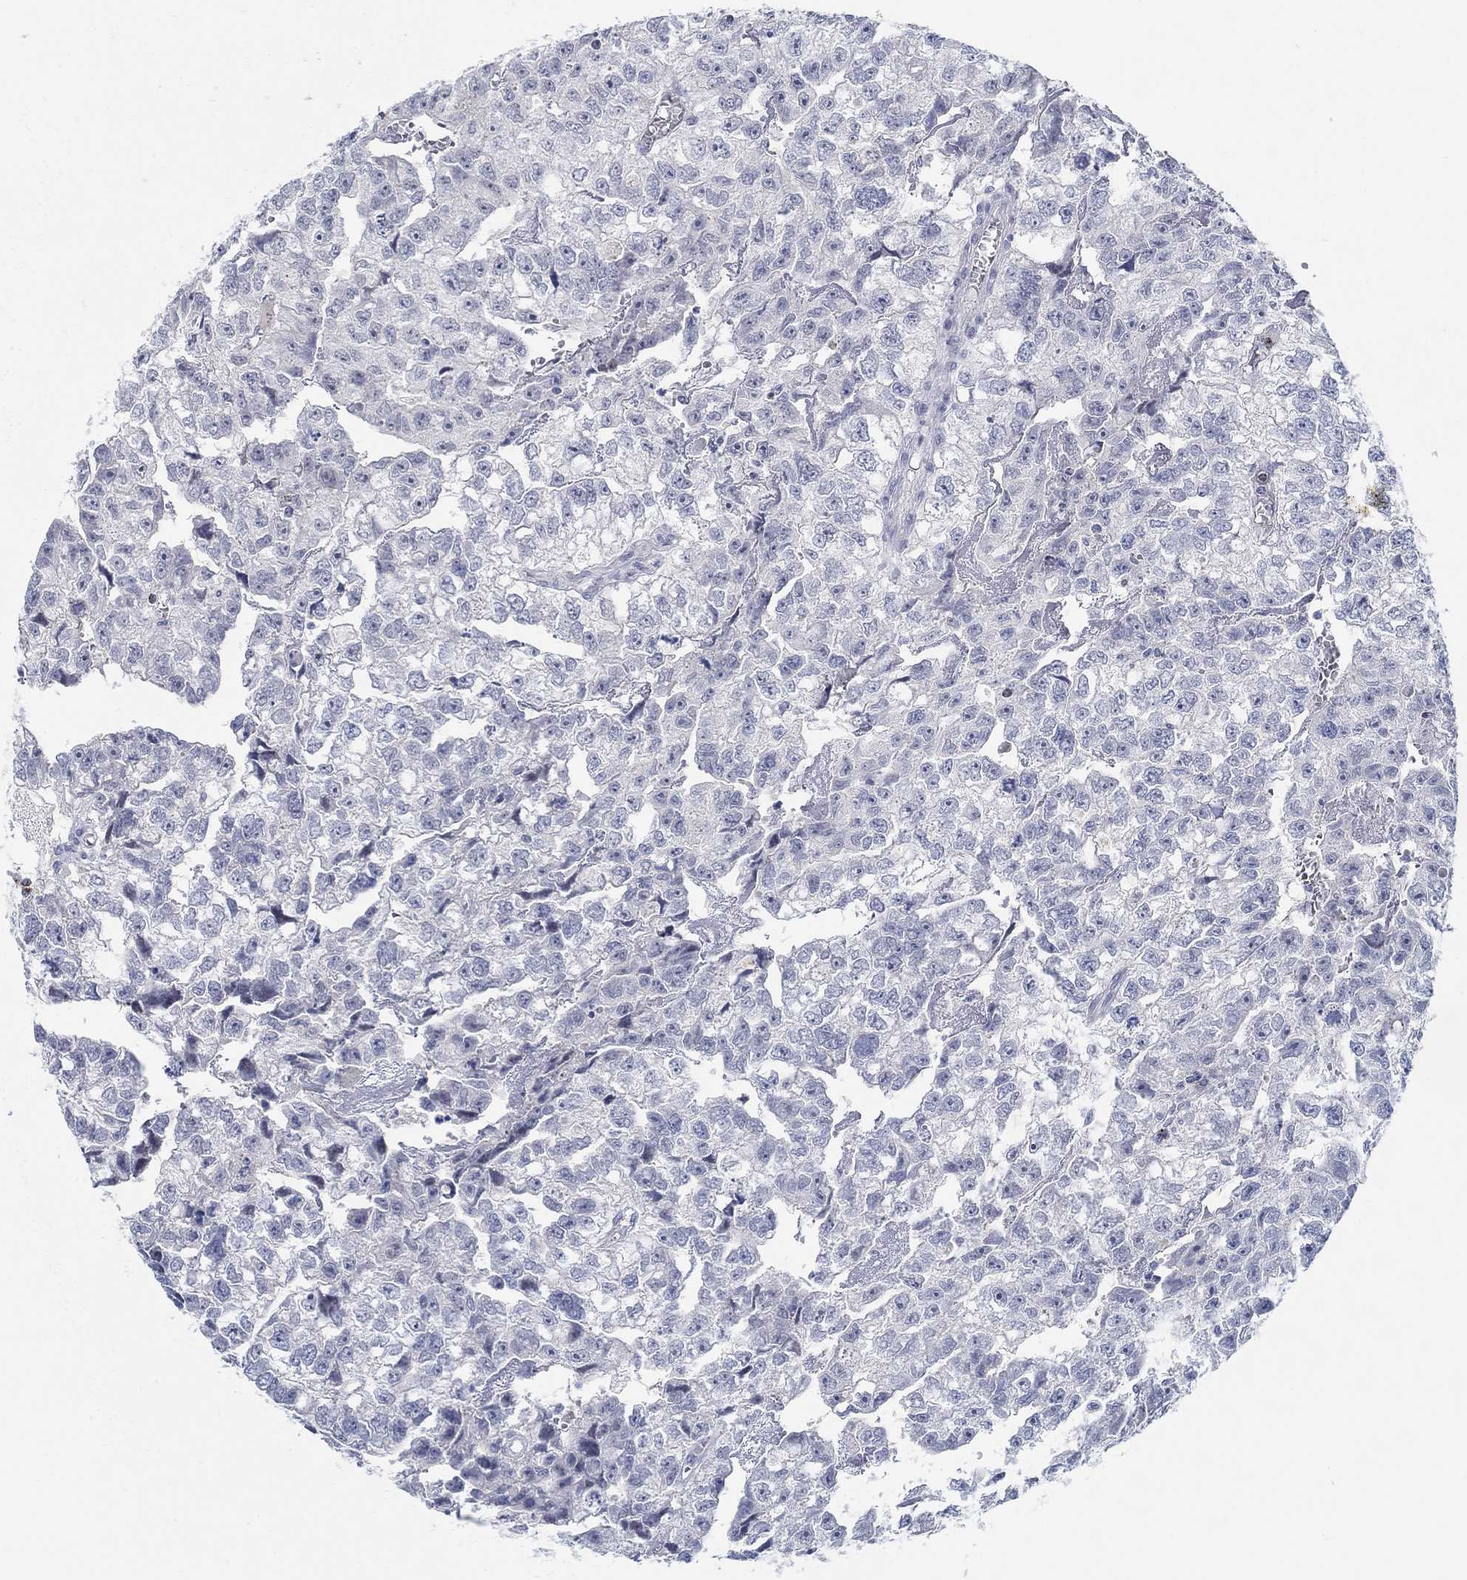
{"staining": {"intensity": "negative", "quantity": "none", "location": "none"}, "tissue": "testis cancer", "cell_type": "Tumor cells", "image_type": "cancer", "snomed": [{"axis": "morphology", "description": "Carcinoma, Embryonal, NOS"}, {"axis": "morphology", "description": "Teratoma, malignant, NOS"}, {"axis": "topography", "description": "Testis"}], "caption": "This is an immunohistochemistry image of human testis cancer (malignant teratoma). There is no positivity in tumor cells.", "gene": "ANO7", "patient": {"sex": "male", "age": 44}}